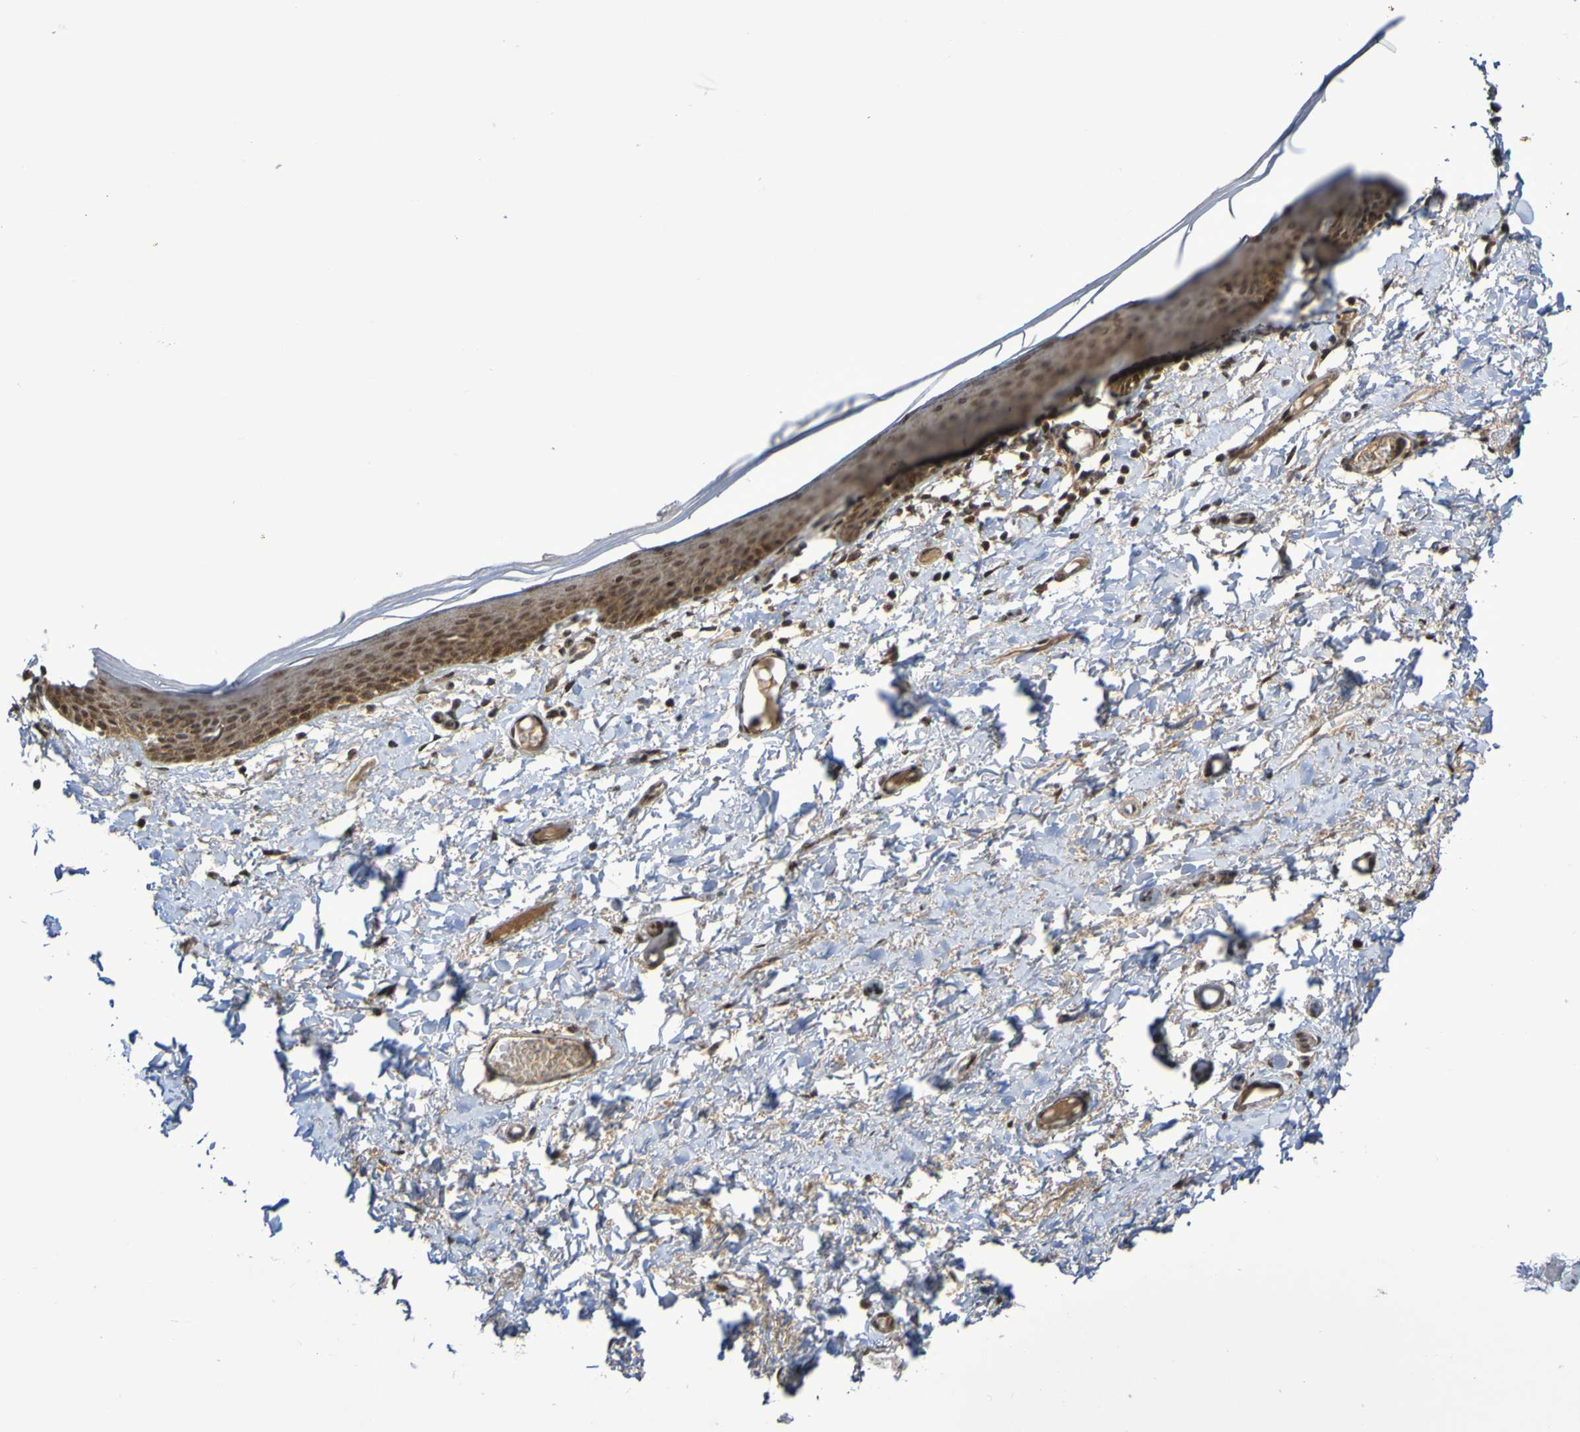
{"staining": {"intensity": "moderate", "quantity": ">75%", "location": "cytoplasmic/membranous"}, "tissue": "skin", "cell_type": "Epidermal cells", "image_type": "normal", "snomed": [{"axis": "morphology", "description": "Normal tissue, NOS"}, {"axis": "topography", "description": "Vulva"}], "caption": "Immunohistochemistry (IHC) photomicrograph of normal human skin stained for a protein (brown), which demonstrates medium levels of moderate cytoplasmic/membranous staining in approximately >75% of epidermal cells.", "gene": "ITLN1", "patient": {"sex": "female", "age": 54}}